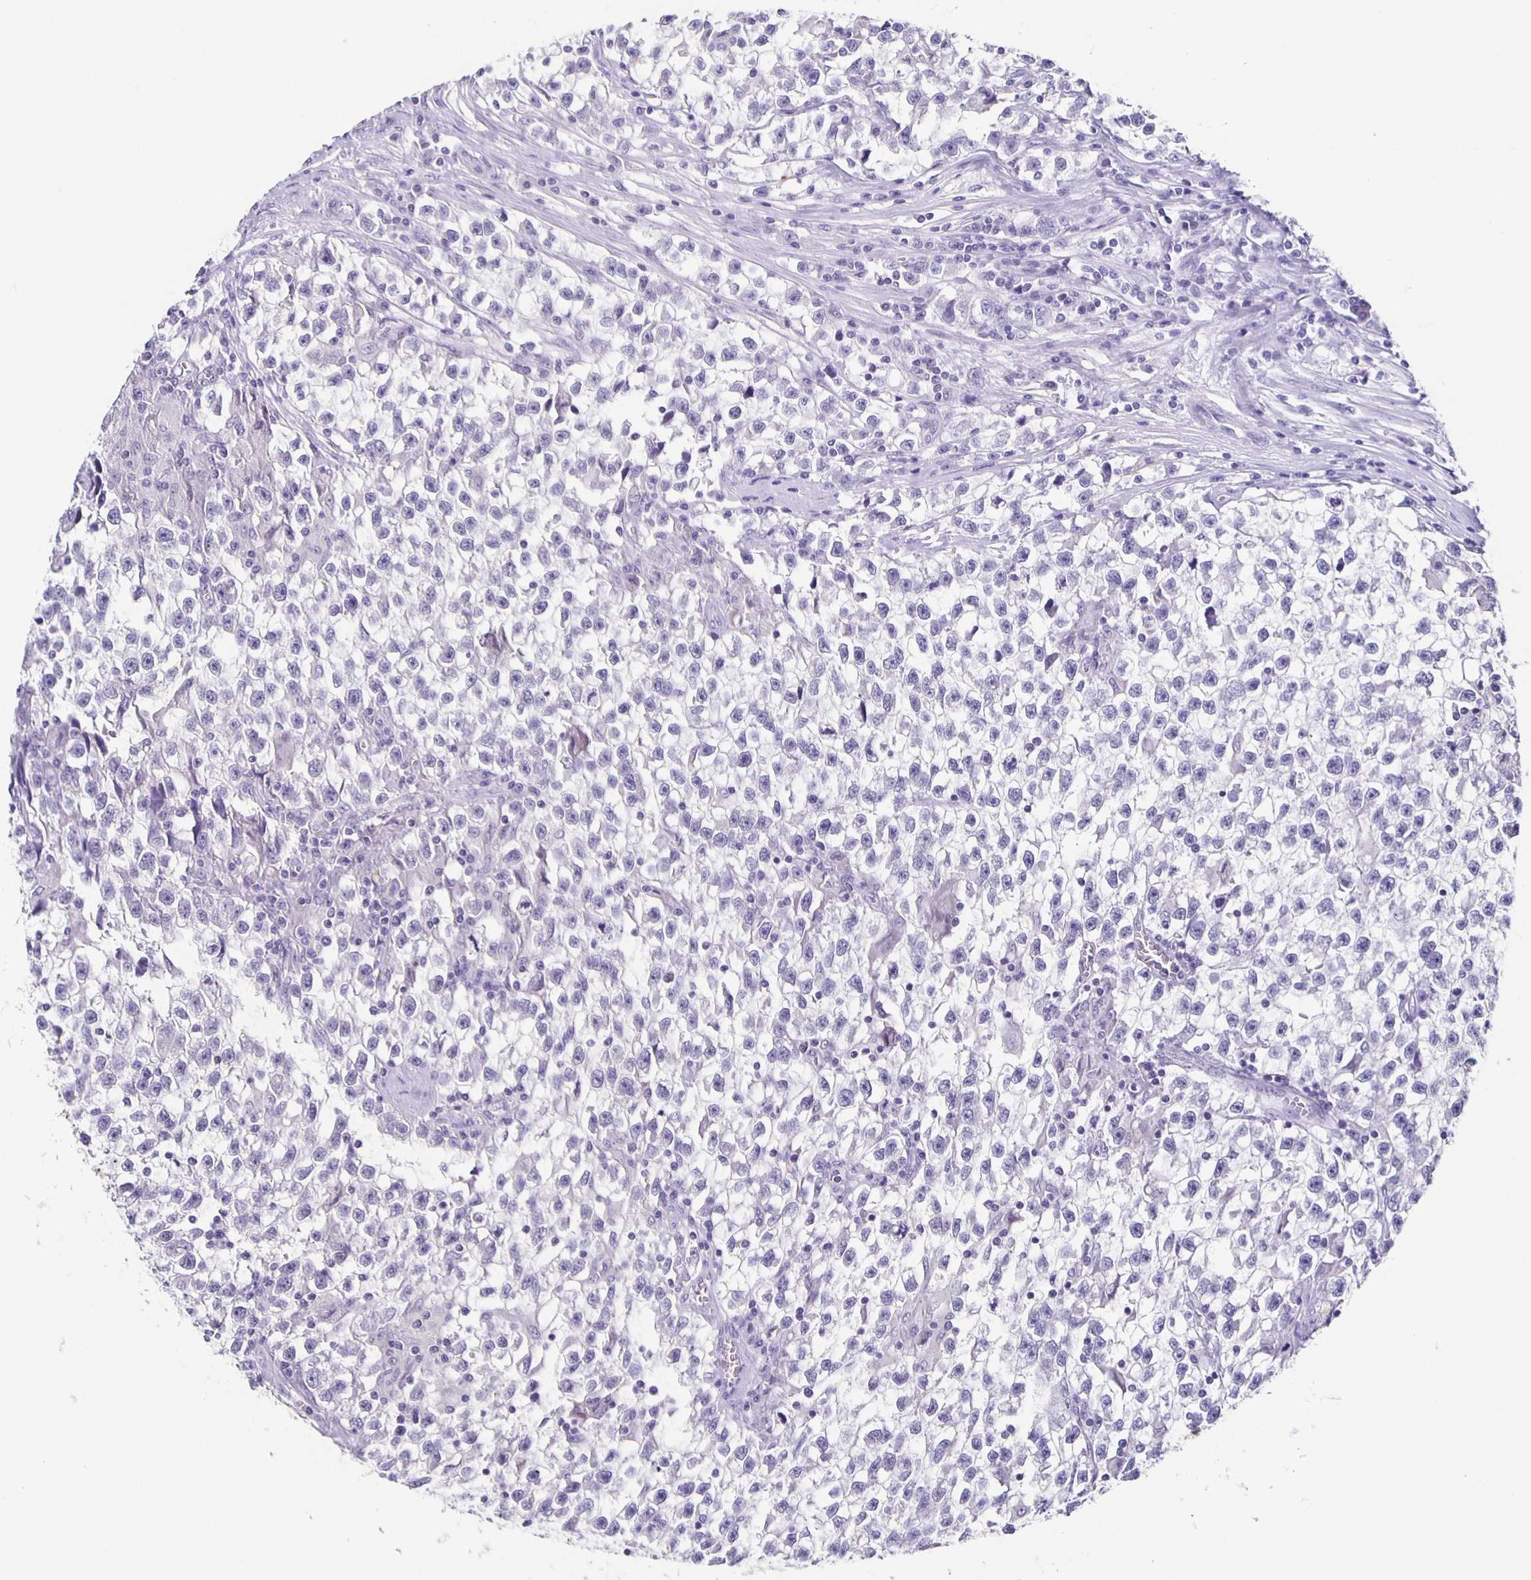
{"staining": {"intensity": "negative", "quantity": "none", "location": "none"}, "tissue": "testis cancer", "cell_type": "Tumor cells", "image_type": "cancer", "snomed": [{"axis": "morphology", "description": "Seminoma, NOS"}, {"axis": "topography", "description": "Testis"}], "caption": "Micrograph shows no protein expression in tumor cells of testis cancer (seminoma) tissue.", "gene": "CARNS1", "patient": {"sex": "male", "age": 31}}